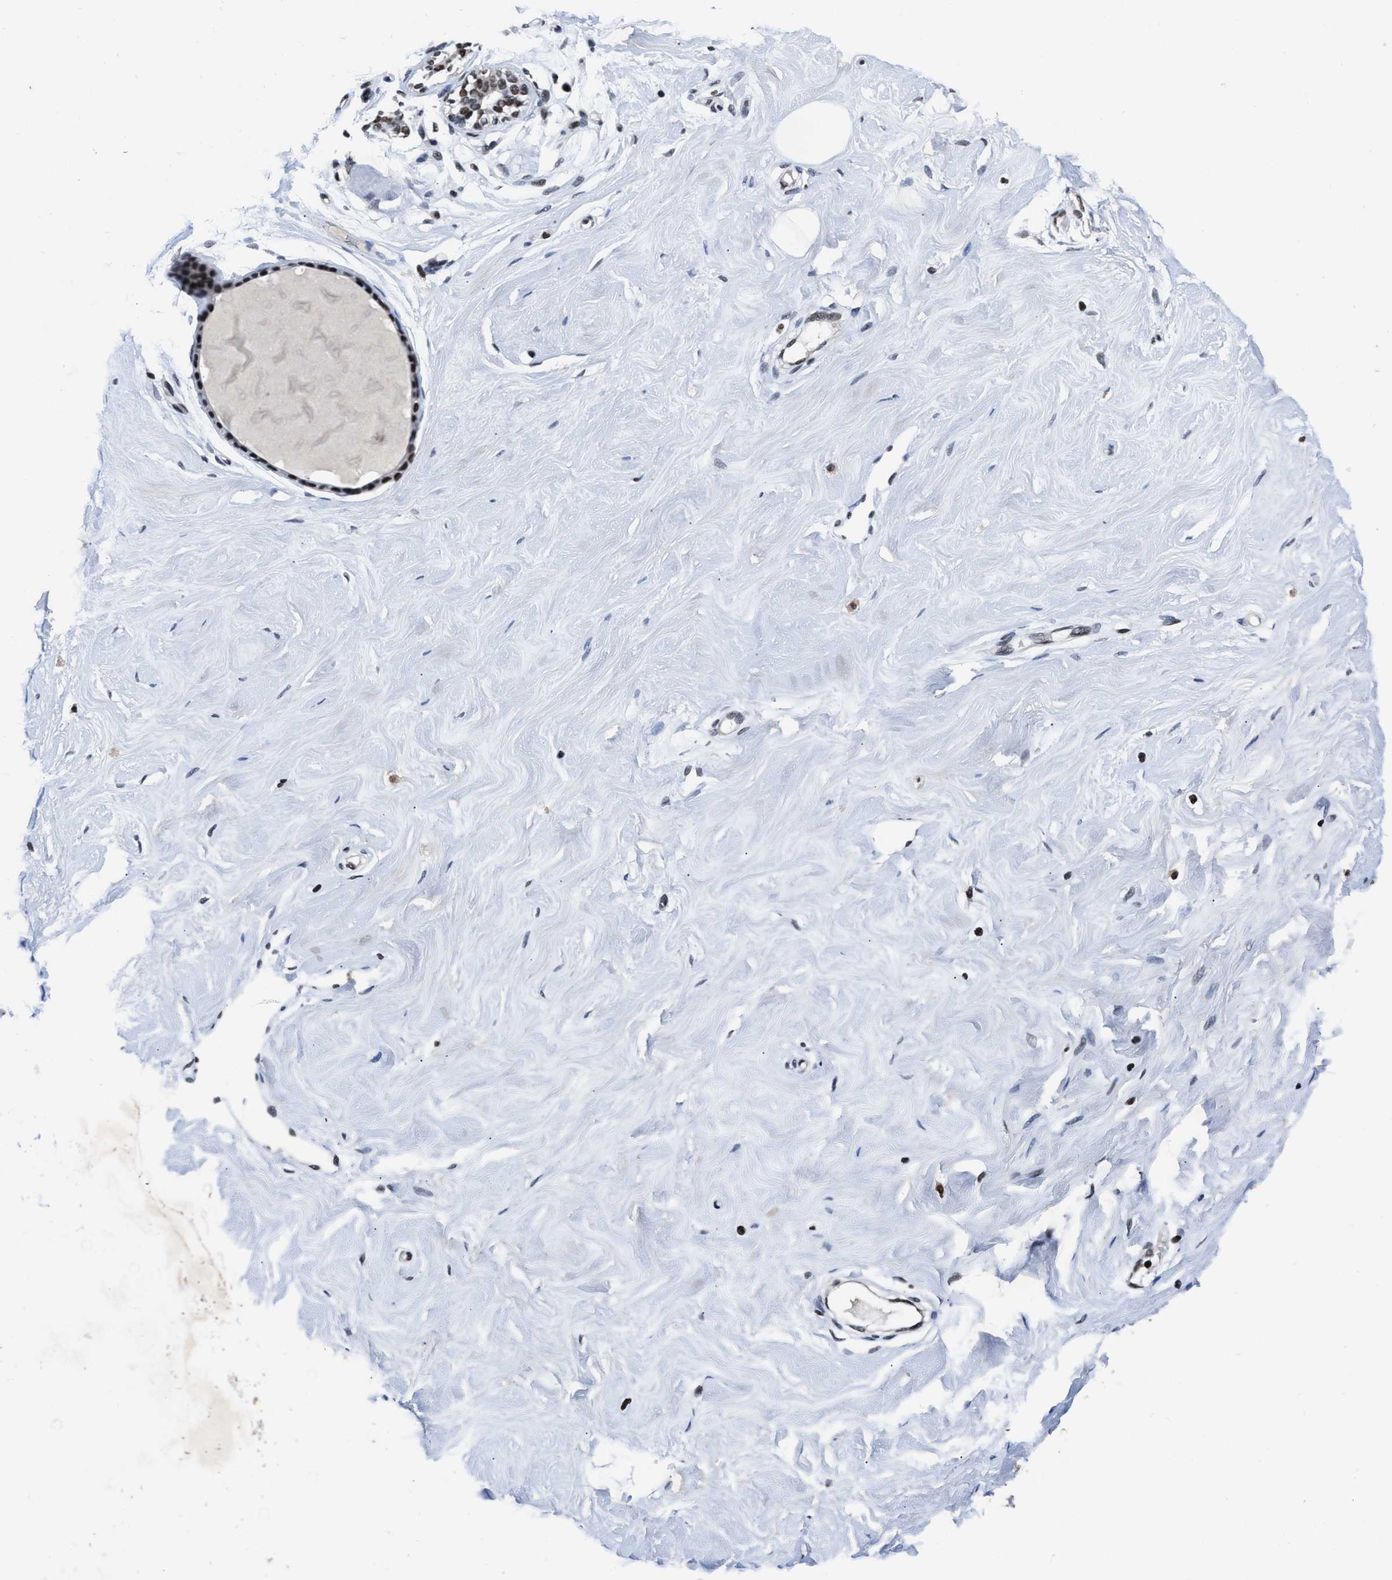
{"staining": {"intensity": "strong", "quantity": ">75%", "location": "nuclear"}, "tissue": "breast", "cell_type": "Adipocytes", "image_type": "normal", "snomed": [{"axis": "morphology", "description": "Normal tissue, NOS"}, {"axis": "topography", "description": "Breast"}], "caption": "Strong nuclear staining is seen in about >75% of adipocytes in normal breast.", "gene": "WDR81", "patient": {"sex": "female", "age": 23}}